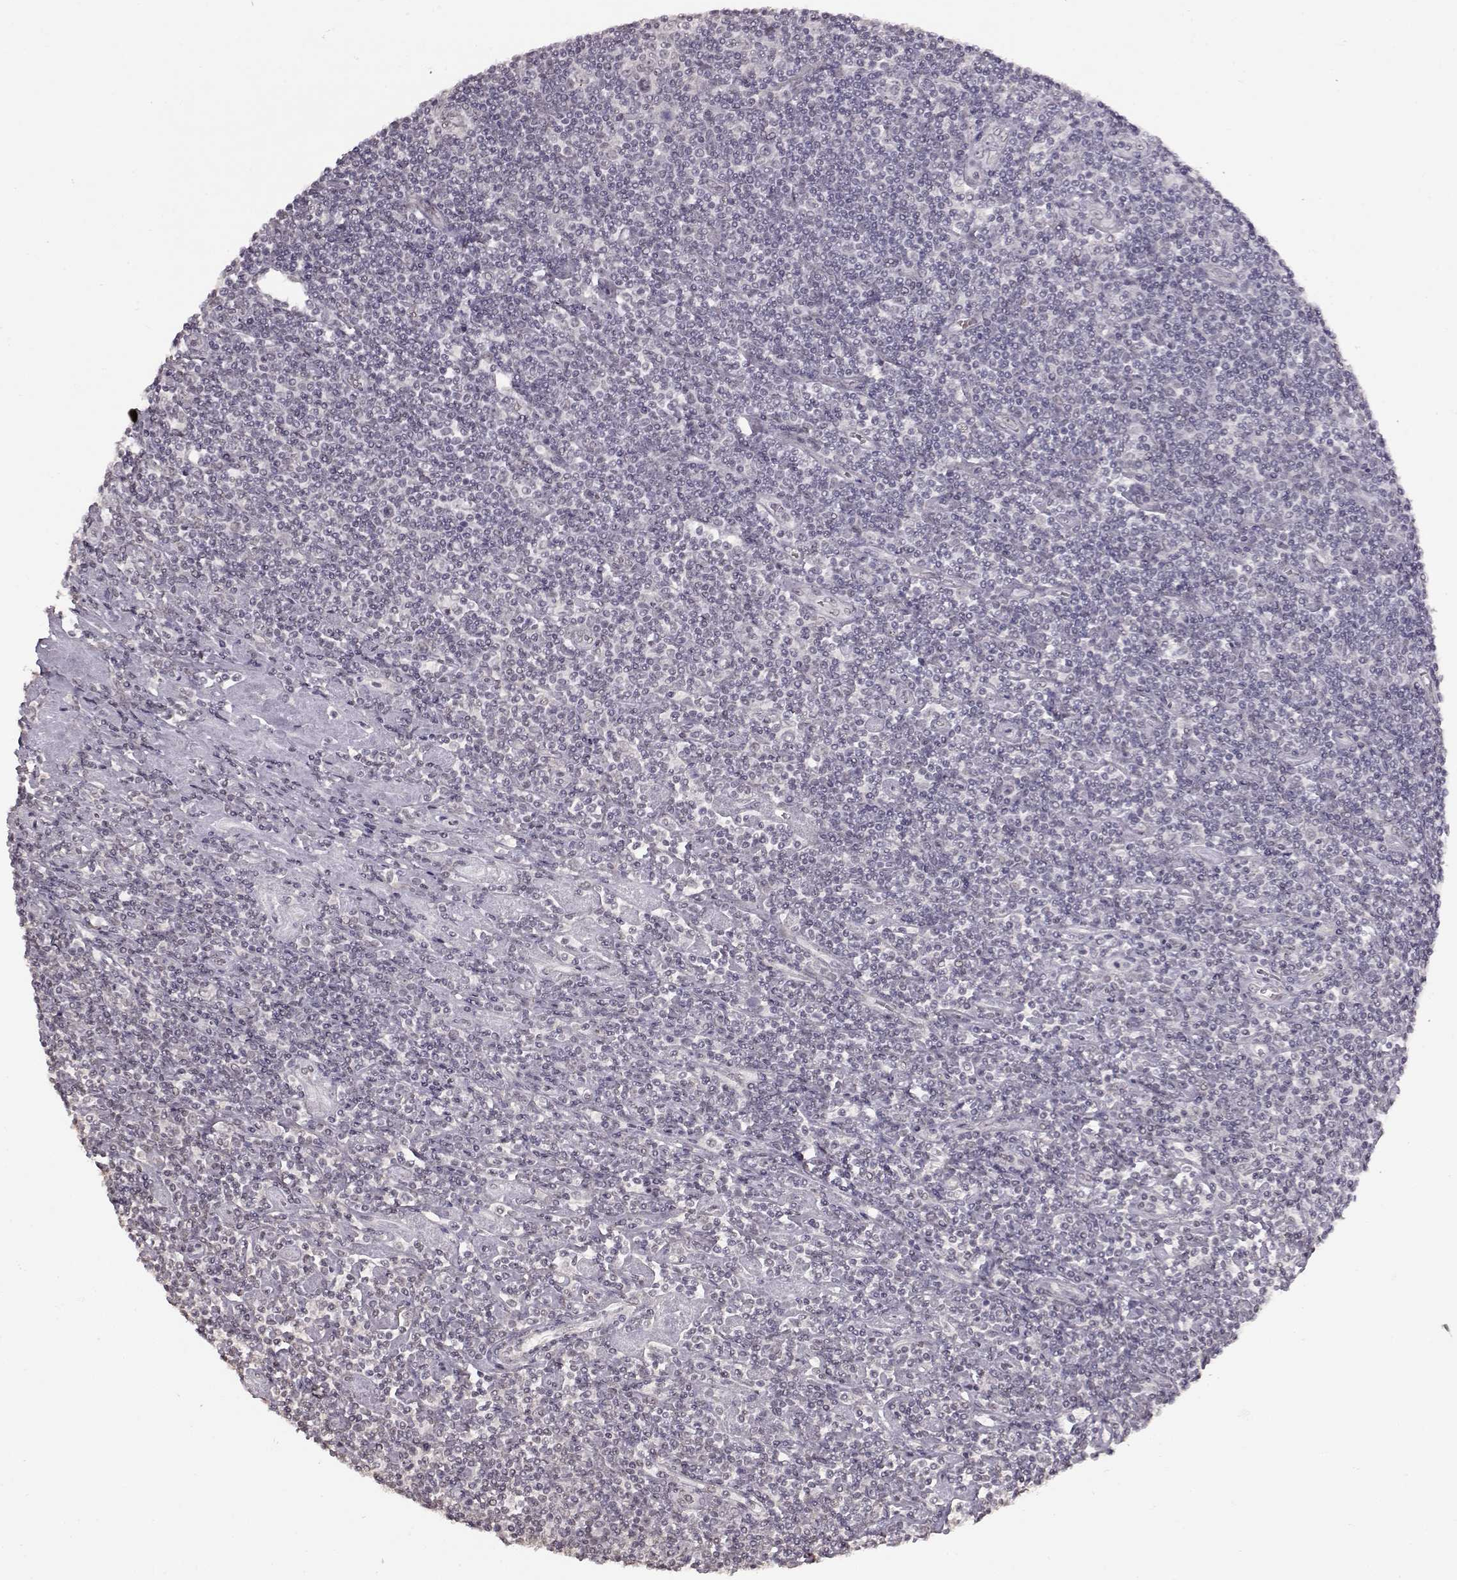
{"staining": {"intensity": "negative", "quantity": "none", "location": "none"}, "tissue": "lymphoma", "cell_type": "Tumor cells", "image_type": "cancer", "snomed": [{"axis": "morphology", "description": "Hodgkin's disease, NOS"}, {"axis": "topography", "description": "Lymph node"}], "caption": "Photomicrograph shows no protein expression in tumor cells of lymphoma tissue.", "gene": "PCP4", "patient": {"sex": "male", "age": 40}}